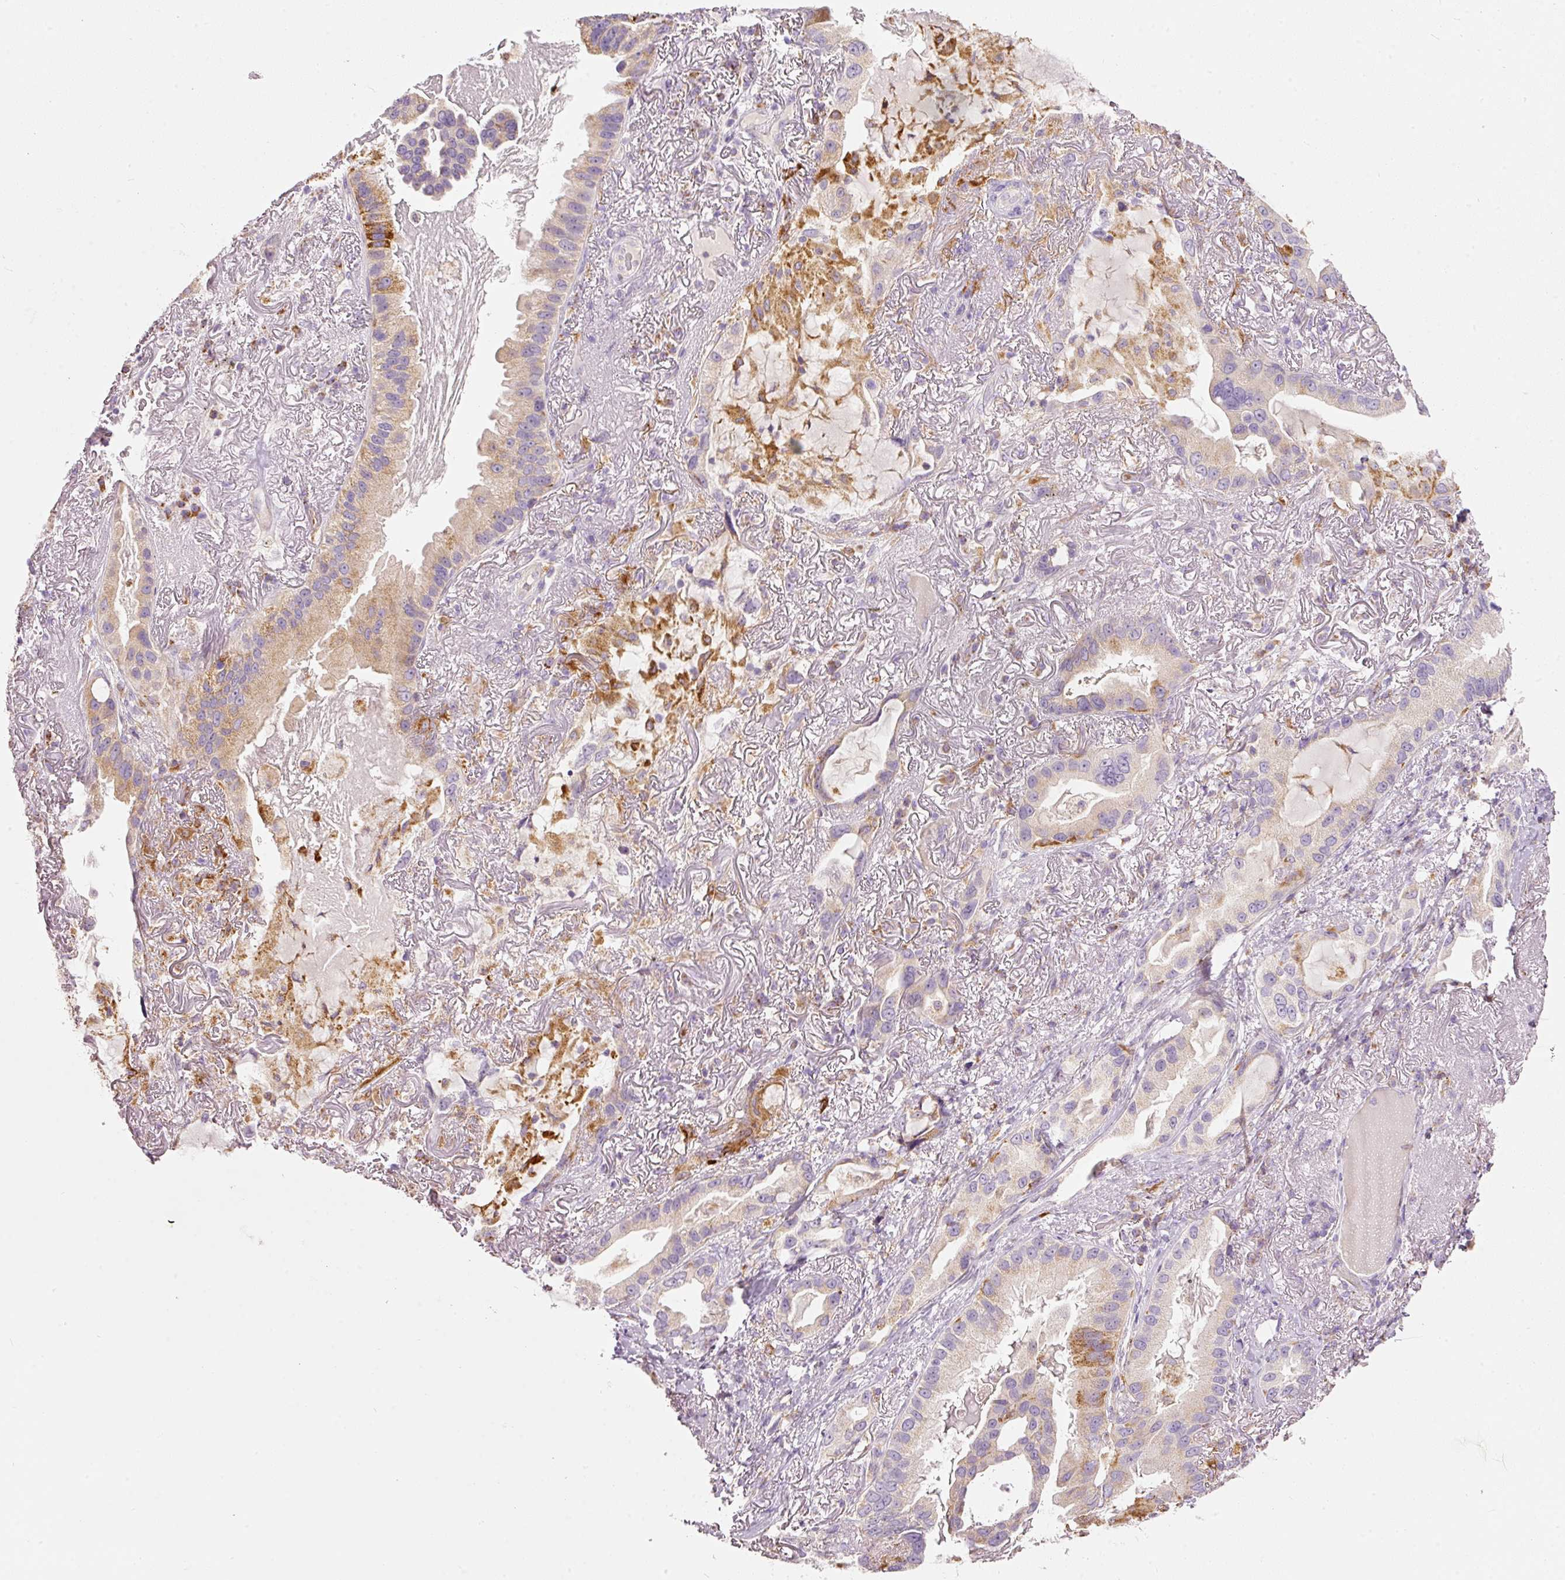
{"staining": {"intensity": "moderate", "quantity": "25%-75%", "location": "cytoplasmic/membranous"}, "tissue": "lung cancer", "cell_type": "Tumor cells", "image_type": "cancer", "snomed": [{"axis": "morphology", "description": "Adenocarcinoma, NOS"}, {"axis": "topography", "description": "Lung"}], "caption": "This micrograph reveals lung cancer (adenocarcinoma) stained with immunohistochemistry (IHC) to label a protein in brown. The cytoplasmic/membranous of tumor cells show moderate positivity for the protein. Nuclei are counter-stained blue.", "gene": "MTHFD2", "patient": {"sex": "female", "age": 69}}